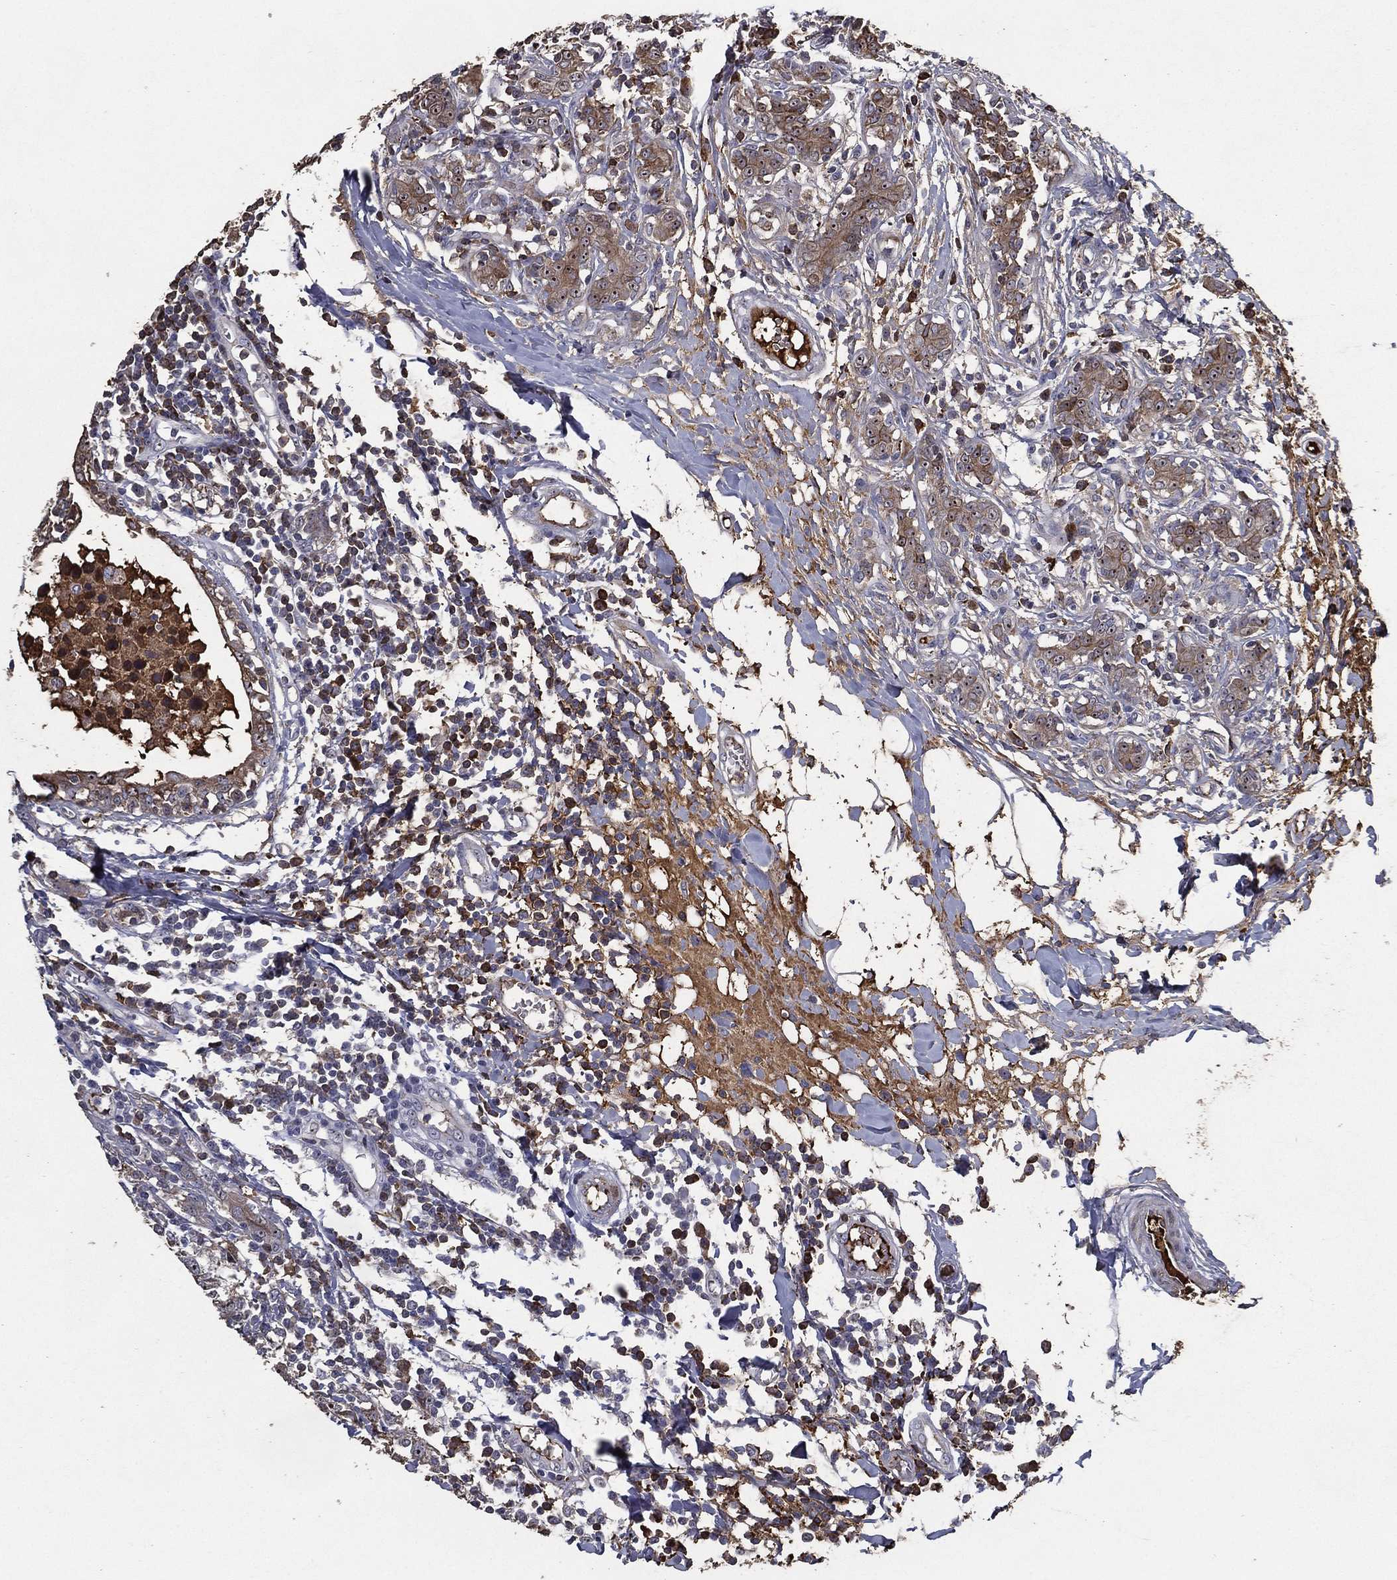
{"staining": {"intensity": "moderate", "quantity": "<25%", "location": "cytoplasmic/membranous"}, "tissue": "breast cancer", "cell_type": "Tumor cells", "image_type": "cancer", "snomed": [{"axis": "morphology", "description": "Duct carcinoma"}, {"axis": "topography", "description": "Breast"}], "caption": "Breast cancer stained with DAB (3,3'-diaminobenzidine) immunohistochemistry reveals low levels of moderate cytoplasmic/membranous staining in about <25% of tumor cells.", "gene": "EFNA1", "patient": {"sex": "female", "age": 30}}